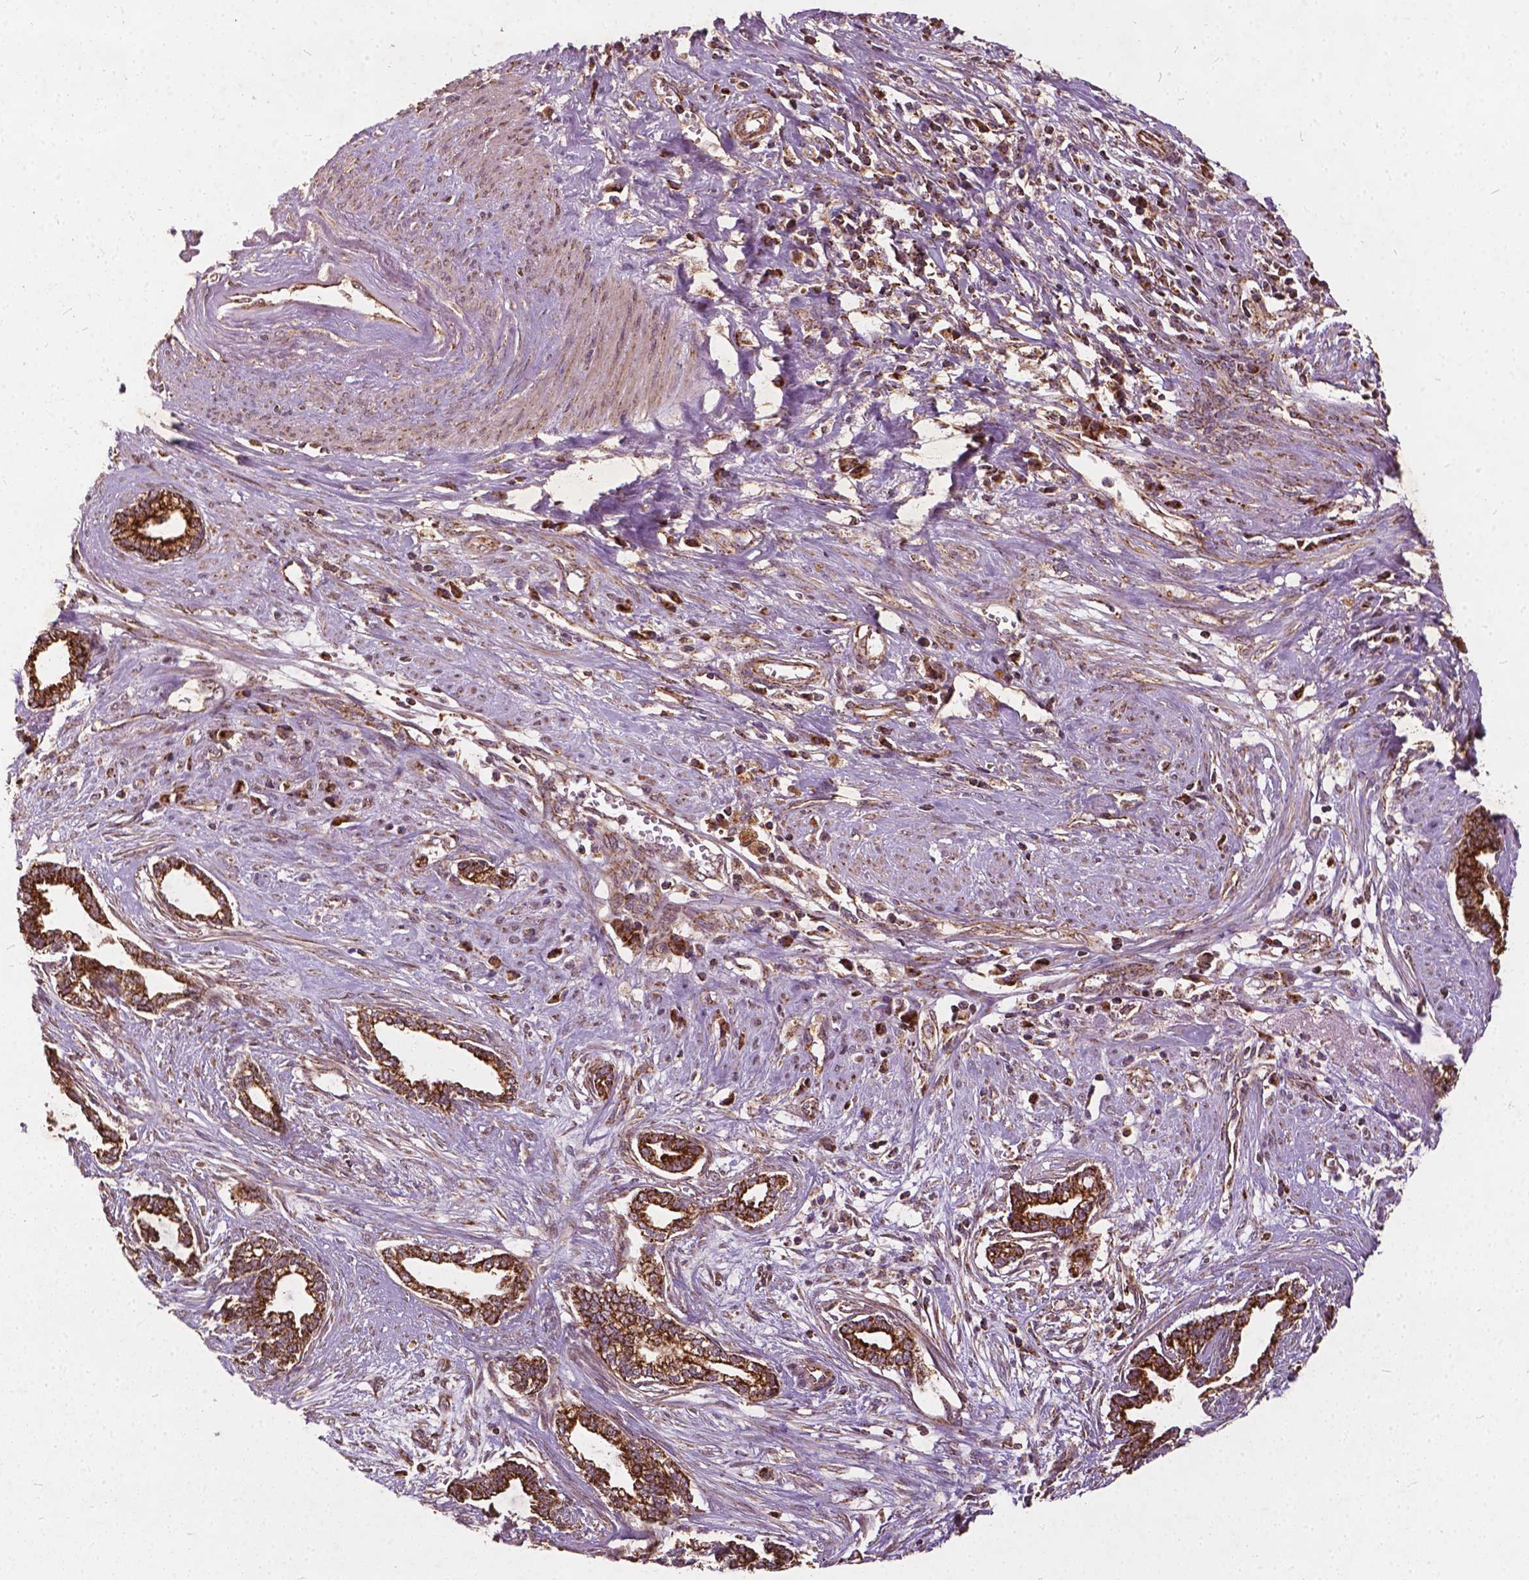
{"staining": {"intensity": "strong", "quantity": ">75%", "location": "cytoplasmic/membranous"}, "tissue": "cervical cancer", "cell_type": "Tumor cells", "image_type": "cancer", "snomed": [{"axis": "morphology", "description": "Adenocarcinoma, NOS"}, {"axis": "topography", "description": "Cervix"}], "caption": "This is an image of IHC staining of cervical cancer (adenocarcinoma), which shows strong positivity in the cytoplasmic/membranous of tumor cells.", "gene": "UBXN2A", "patient": {"sex": "female", "age": 62}}